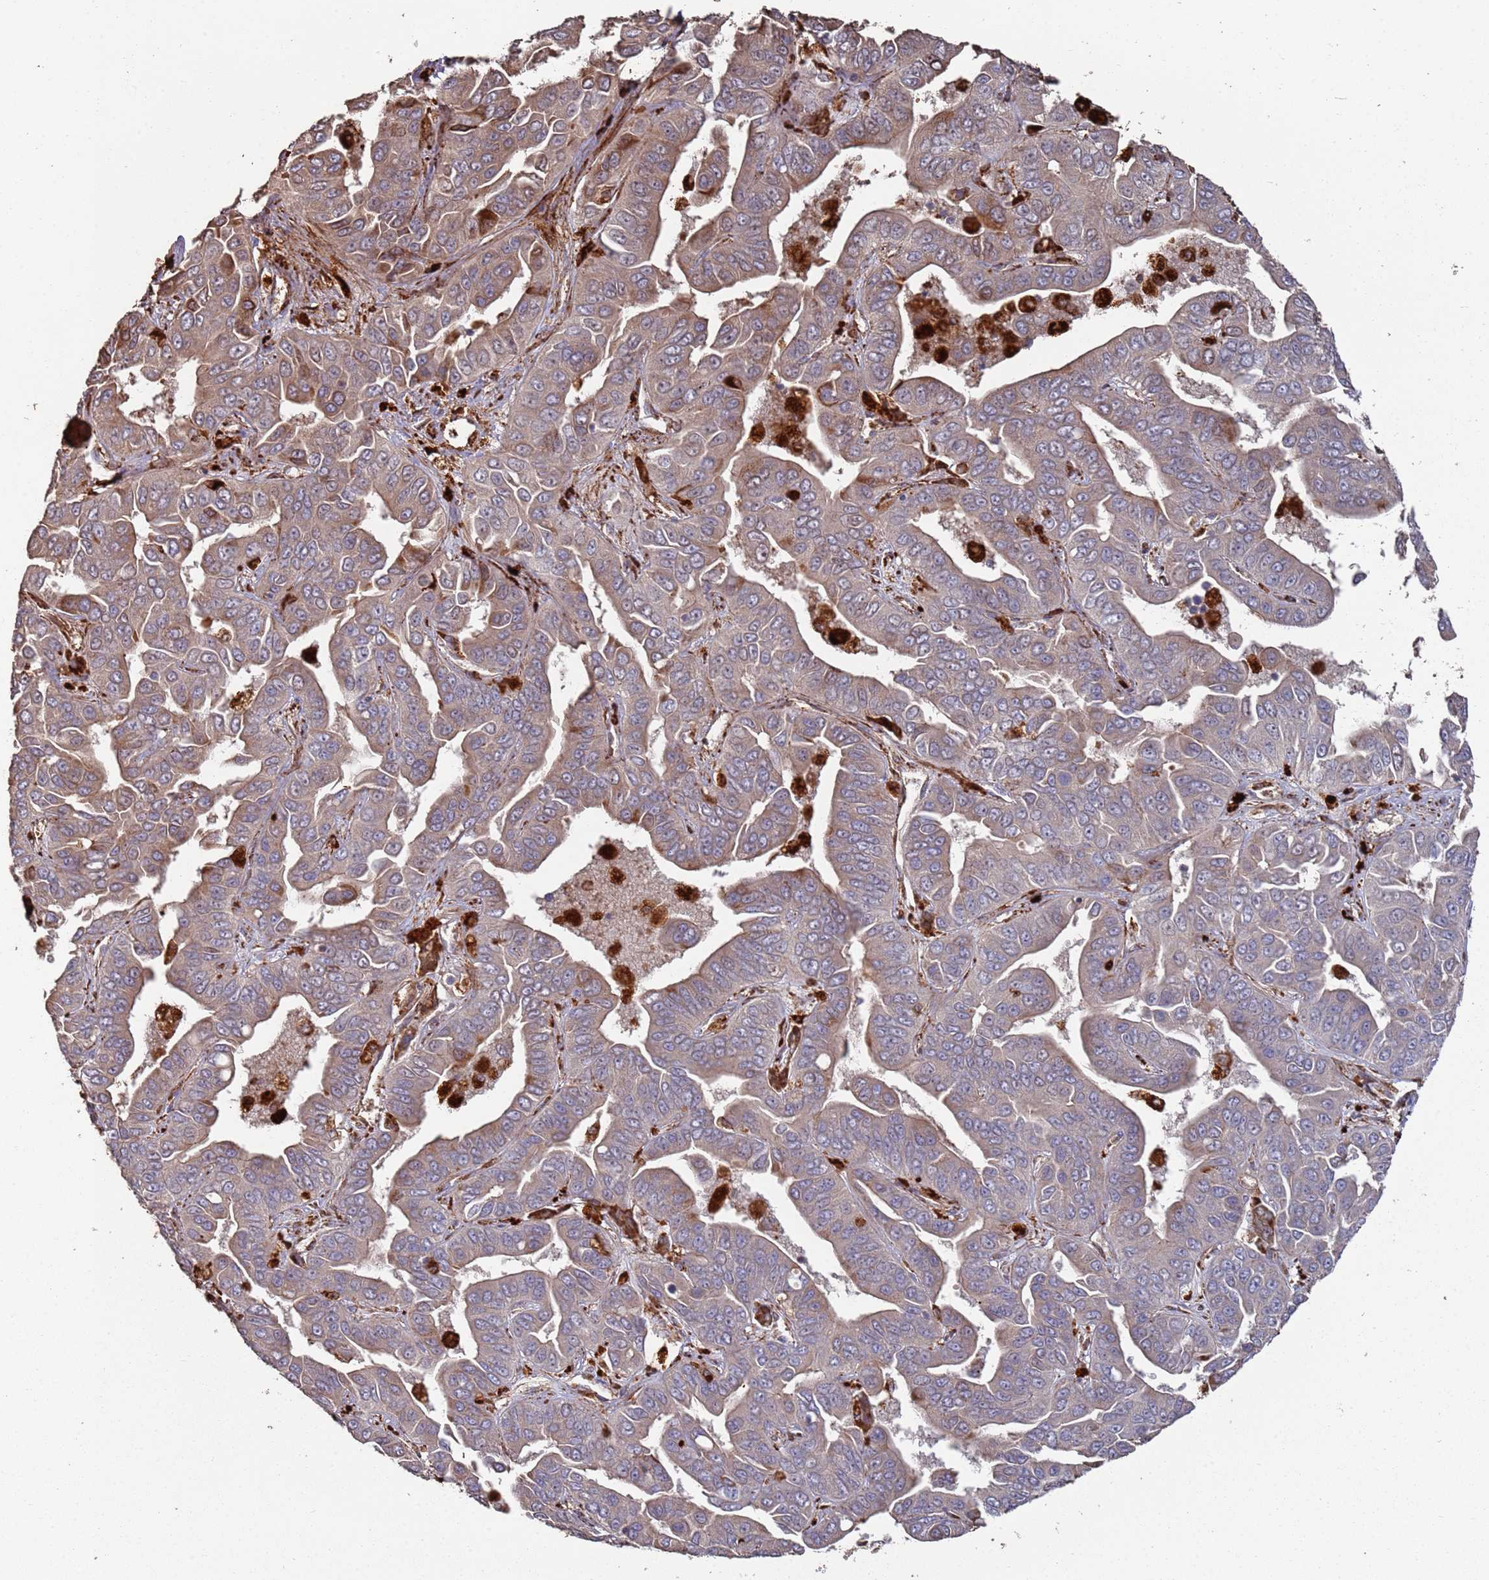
{"staining": {"intensity": "moderate", "quantity": ">75%", "location": "cytoplasmic/membranous"}, "tissue": "liver cancer", "cell_type": "Tumor cells", "image_type": "cancer", "snomed": [{"axis": "morphology", "description": "Cholangiocarcinoma"}, {"axis": "topography", "description": "Liver"}], "caption": "High-magnification brightfield microscopy of liver cancer (cholangiocarcinoma) stained with DAB (3,3'-diaminobenzidine) (brown) and counterstained with hematoxylin (blue). tumor cells exhibit moderate cytoplasmic/membranous expression is present in approximately>75% of cells. The staining was performed using DAB to visualize the protein expression in brown, while the nuclei were stained in blue with hematoxylin (Magnification: 20x).", "gene": "LACC1", "patient": {"sex": "female", "age": 52}}